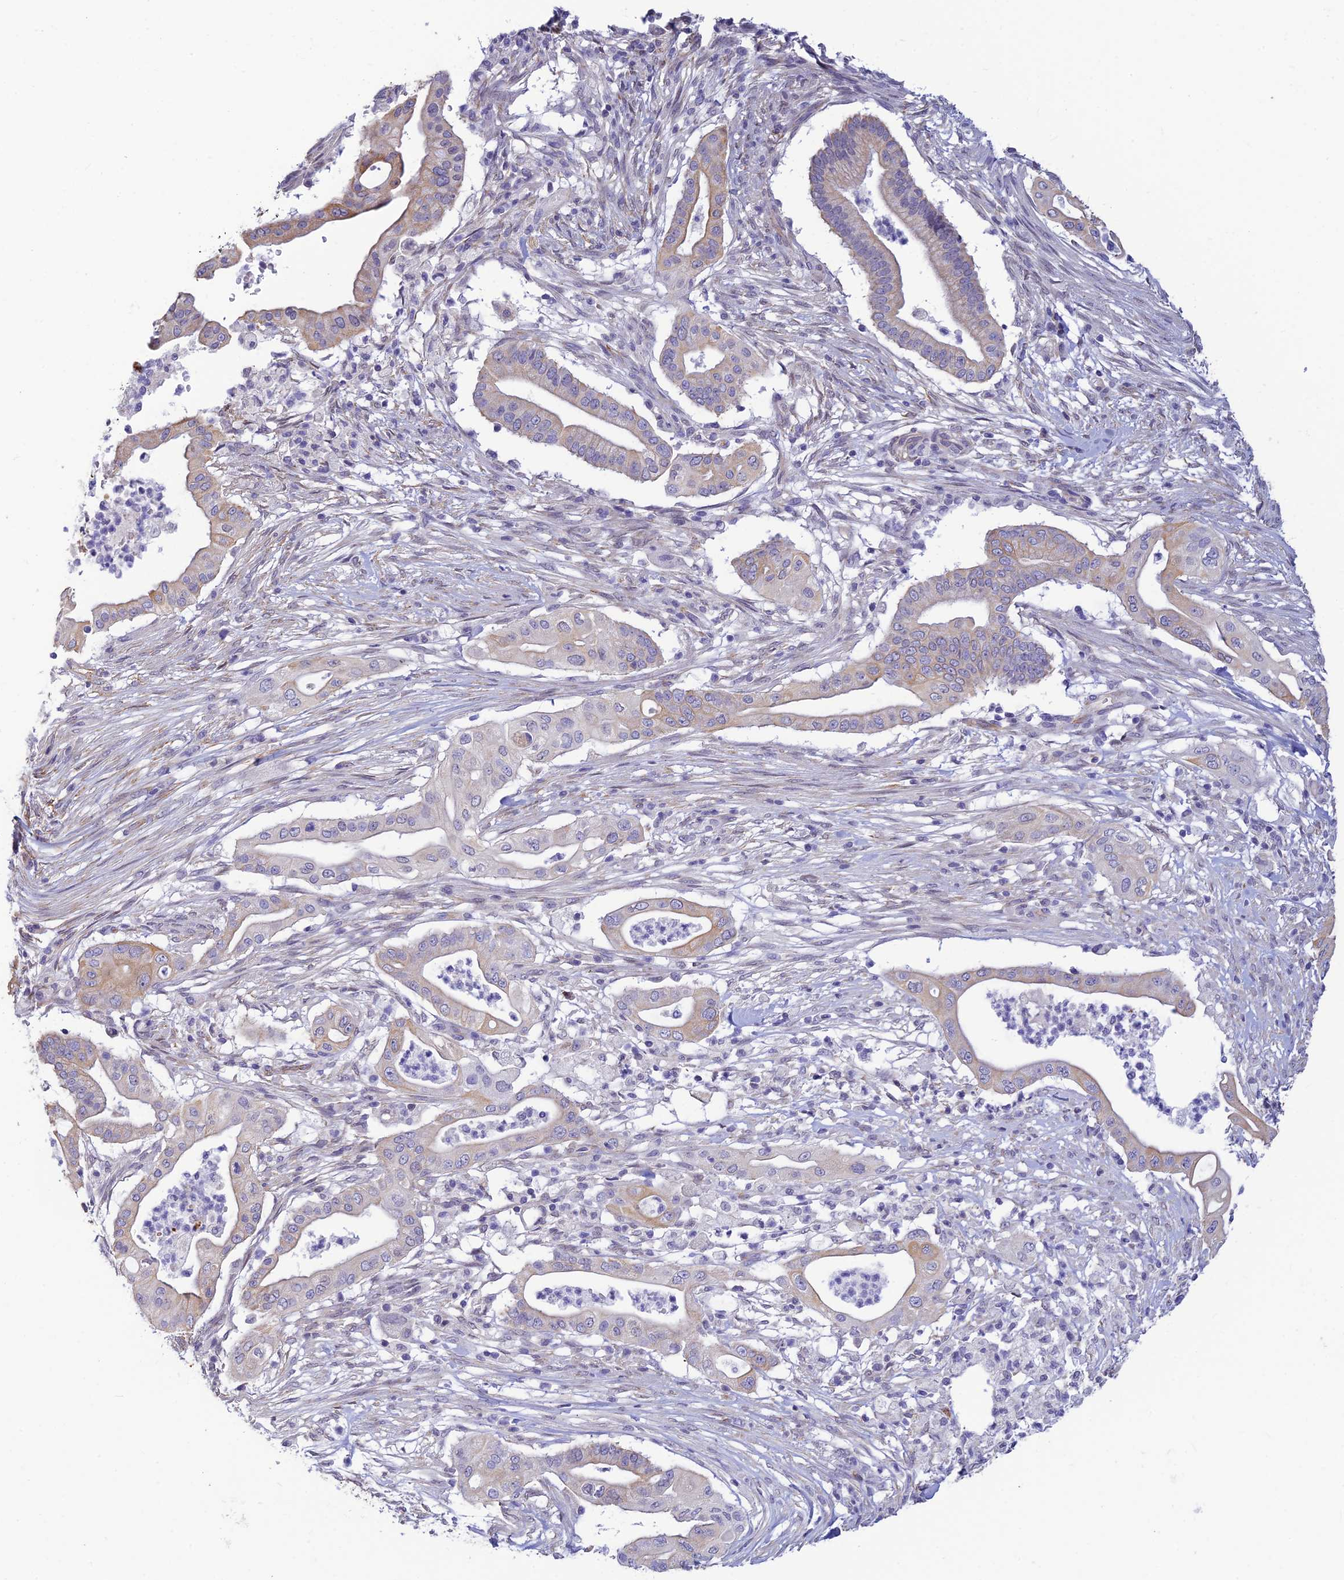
{"staining": {"intensity": "weak", "quantity": "<25%", "location": "cytoplasmic/membranous"}, "tissue": "pancreatic cancer", "cell_type": "Tumor cells", "image_type": "cancer", "snomed": [{"axis": "morphology", "description": "Adenocarcinoma, NOS"}, {"axis": "topography", "description": "Pancreas"}], "caption": "Immunohistochemistry (IHC) image of neoplastic tissue: pancreatic cancer stained with DAB (3,3'-diaminobenzidine) displays no significant protein expression in tumor cells.", "gene": "ALDH1L2", "patient": {"sex": "male", "age": 68}}